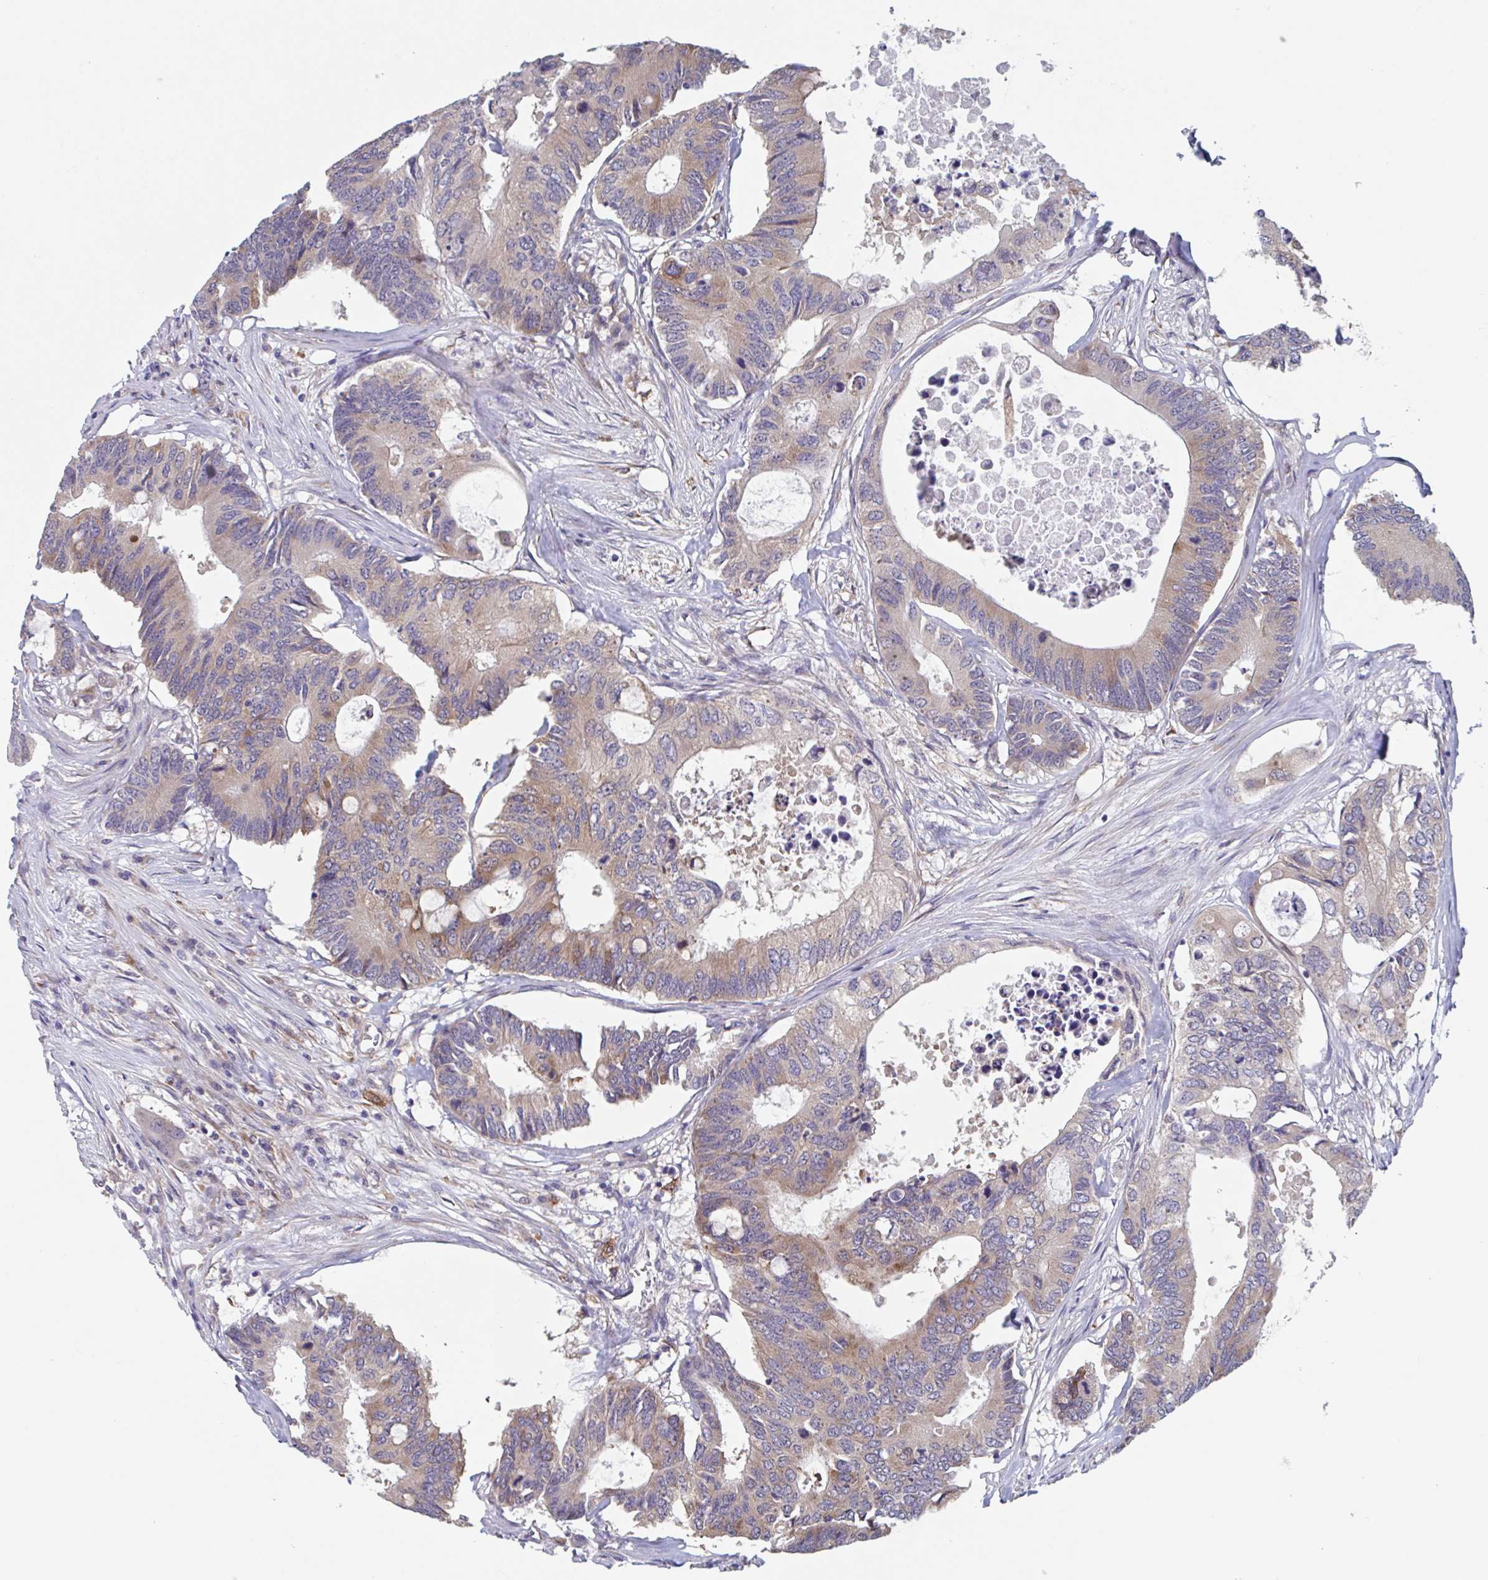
{"staining": {"intensity": "moderate", "quantity": "25%-75%", "location": "cytoplasmic/membranous"}, "tissue": "colorectal cancer", "cell_type": "Tumor cells", "image_type": "cancer", "snomed": [{"axis": "morphology", "description": "Adenocarcinoma, NOS"}, {"axis": "topography", "description": "Colon"}], "caption": "Tumor cells demonstrate moderate cytoplasmic/membranous staining in about 25%-75% of cells in colorectal cancer (adenocarcinoma).", "gene": "SNX8", "patient": {"sex": "male", "age": 71}}